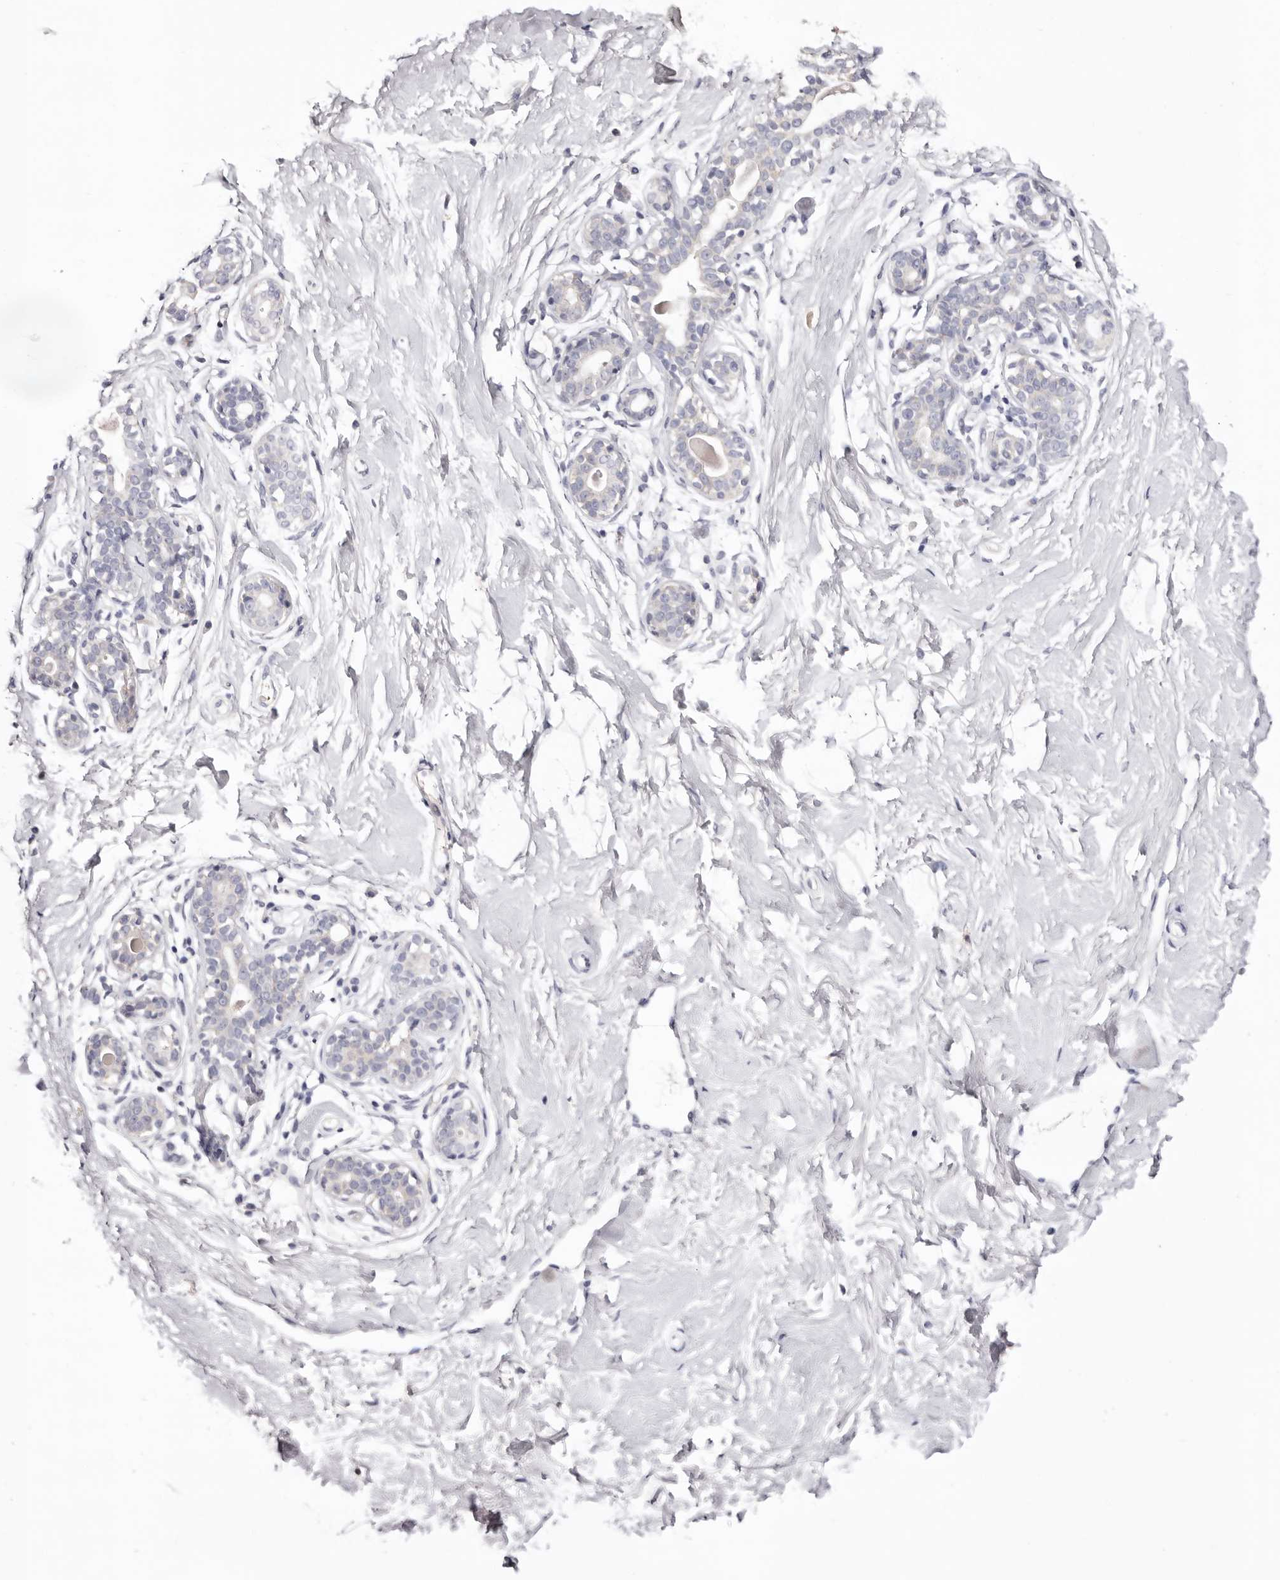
{"staining": {"intensity": "negative", "quantity": "none", "location": "none"}, "tissue": "breast", "cell_type": "Adipocytes", "image_type": "normal", "snomed": [{"axis": "morphology", "description": "Normal tissue, NOS"}, {"axis": "morphology", "description": "Adenoma, NOS"}, {"axis": "topography", "description": "Breast"}], "caption": "This is an immunohistochemistry (IHC) histopathology image of normal human breast. There is no staining in adipocytes.", "gene": "LMLN", "patient": {"sex": "female", "age": 23}}